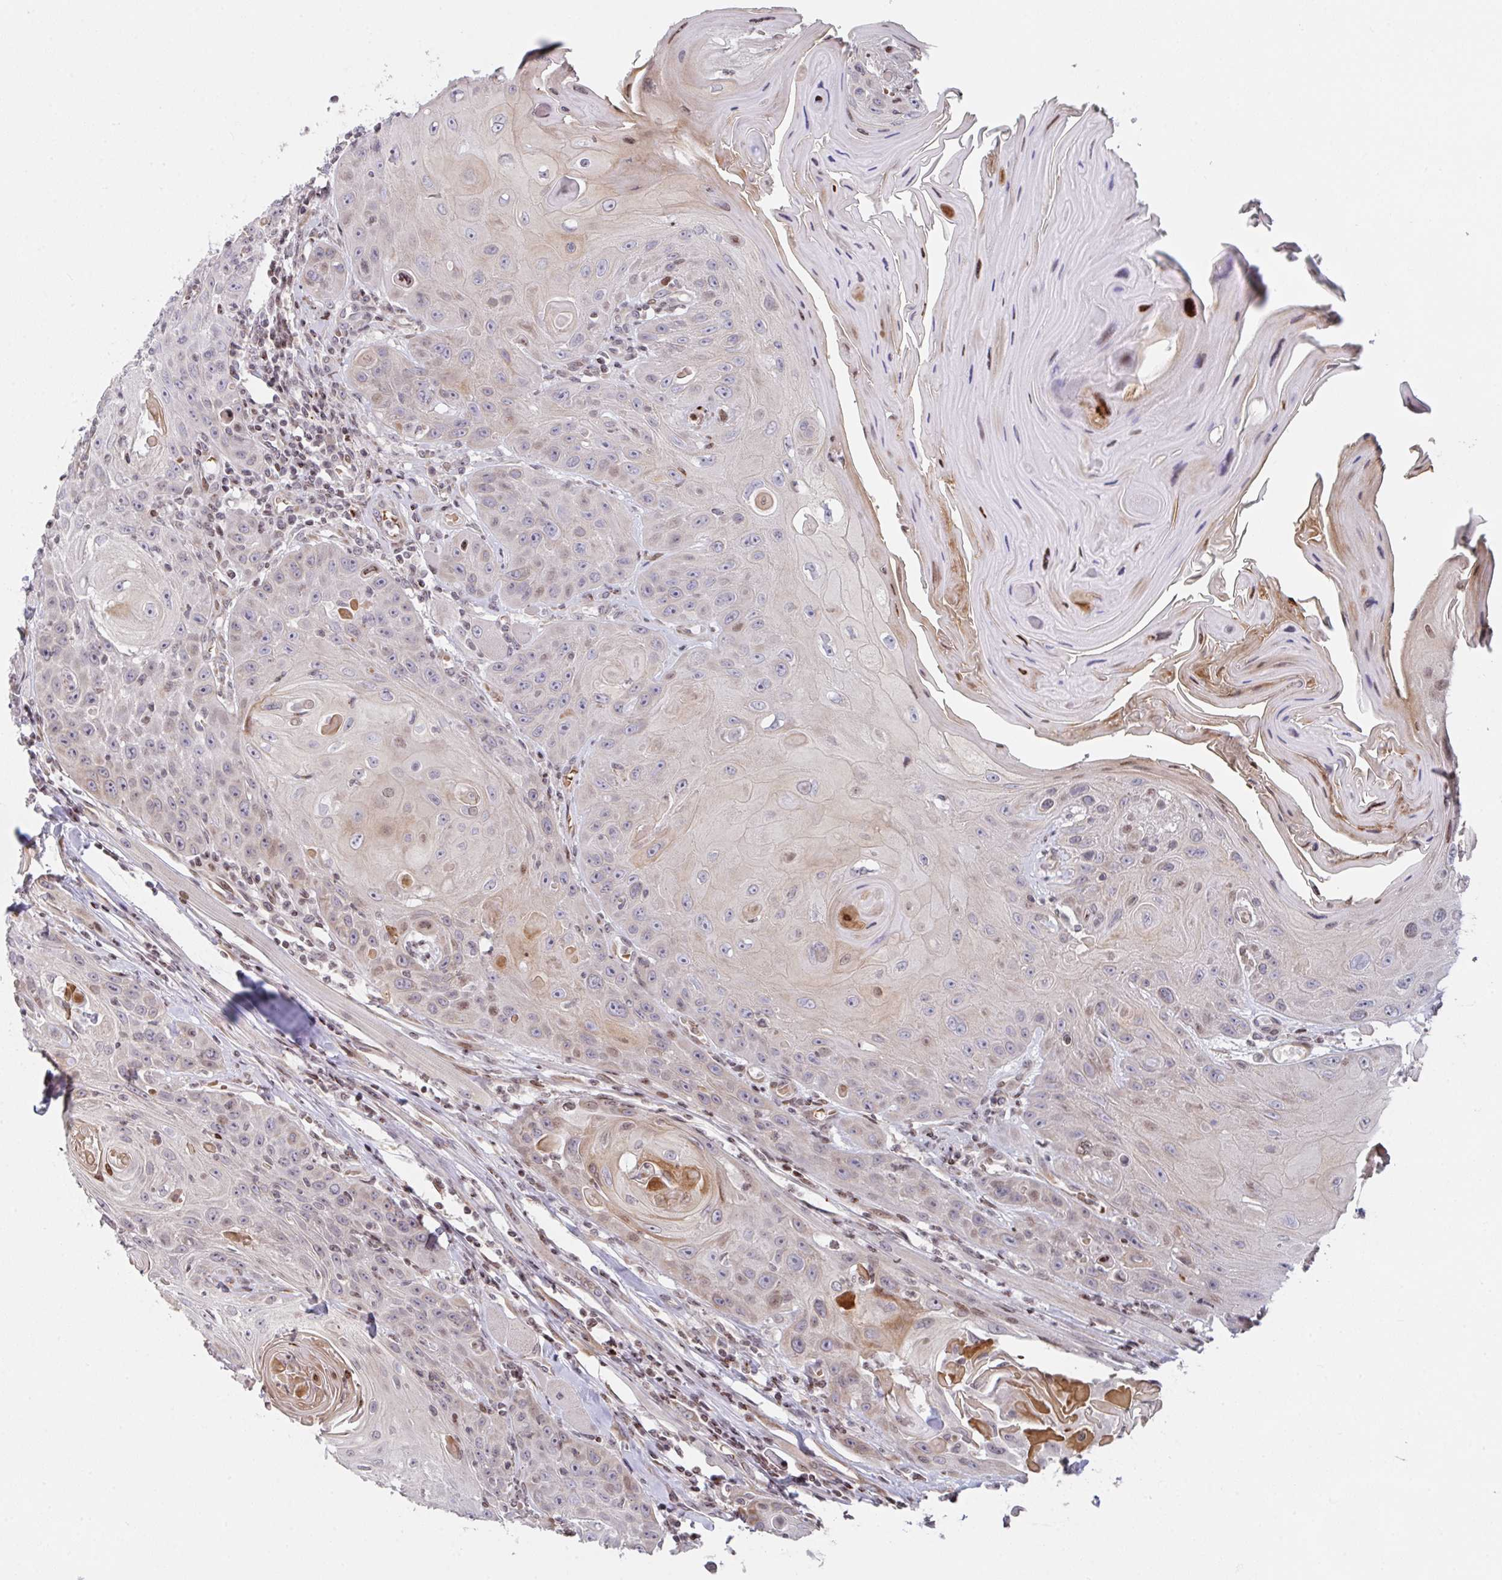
{"staining": {"intensity": "weak", "quantity": "<25%", "location": "cytoplasmic/membranous,nuclear"}, "tissue": "head and neck cancer", "cell_type": "Tumor cells", "image_type": "cancer", "snomed": [{"axis": "morphology", "description": "Squamous cell carcinoma, NOS"}, {"axis": "topography", "description": "Head-Neck"}], "caption": "An immunohistochemistry (IHC) micrograph of head and neck cancer (squamous cell carcinoma) is shown. There is no staining in tumor cells of head and neck cancer (squamous cell carcinoma).", "gene": "PCDHB8", "patient": {"sex": "female", "age": 59}}